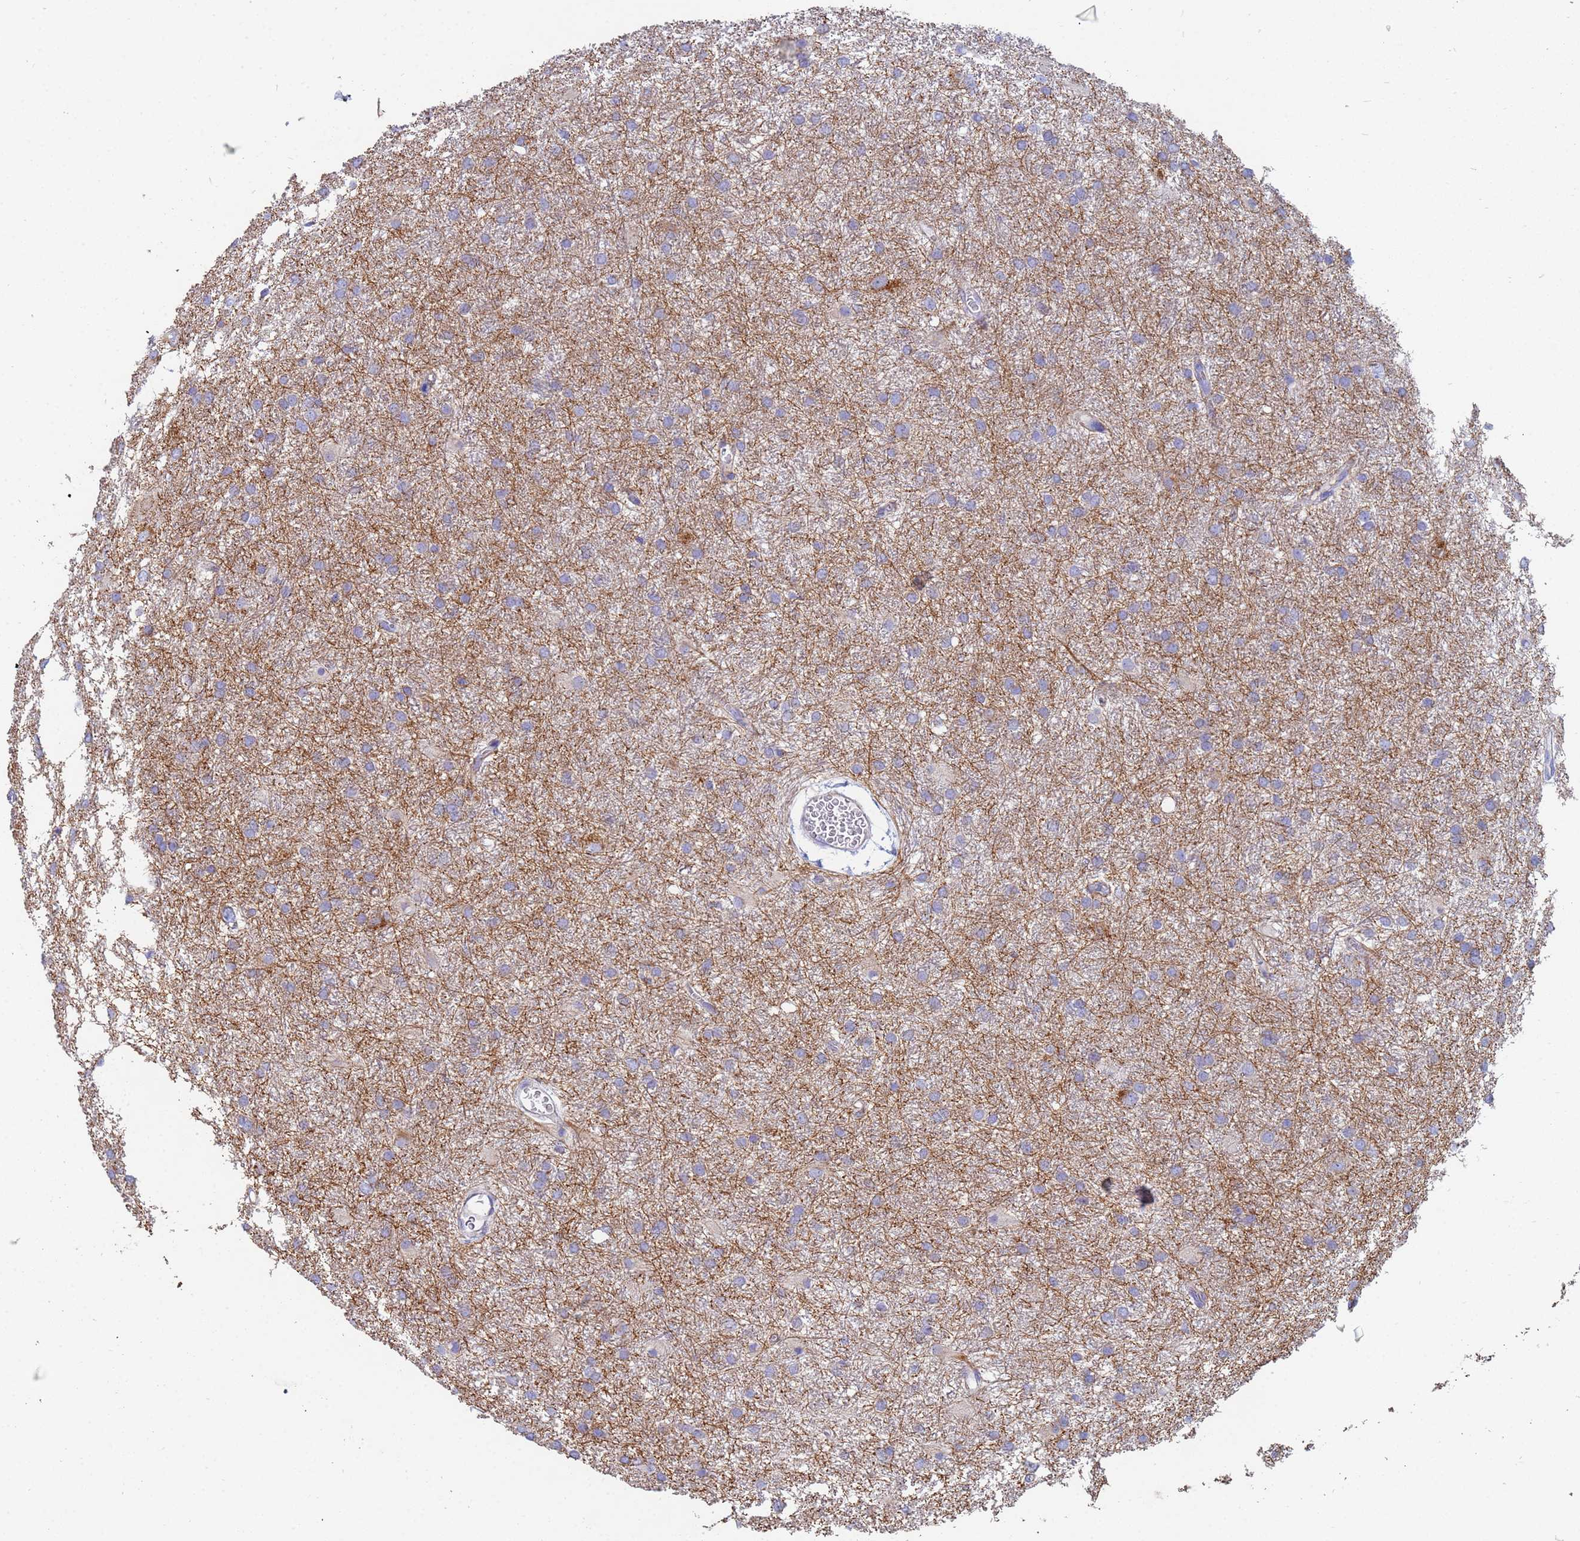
{"staining": {"intensity": "negative", "quantity": "none", "location": "none"}, "tissue": "glioma", "cell_type": "Tumor cells", "image_type": "cancer", "snomed": [{"axis": "morphology", "description": "Glioma, malignant, High grade"}, {"axis": "topography", "description": "Brain"}], "caption": "Tumor cells are negative for protein expression in human malignant high-grade glioma. Nuclei are stained in blue.", "gene": "UQCRH", "patient": {"sex": "female", "age": 50}}